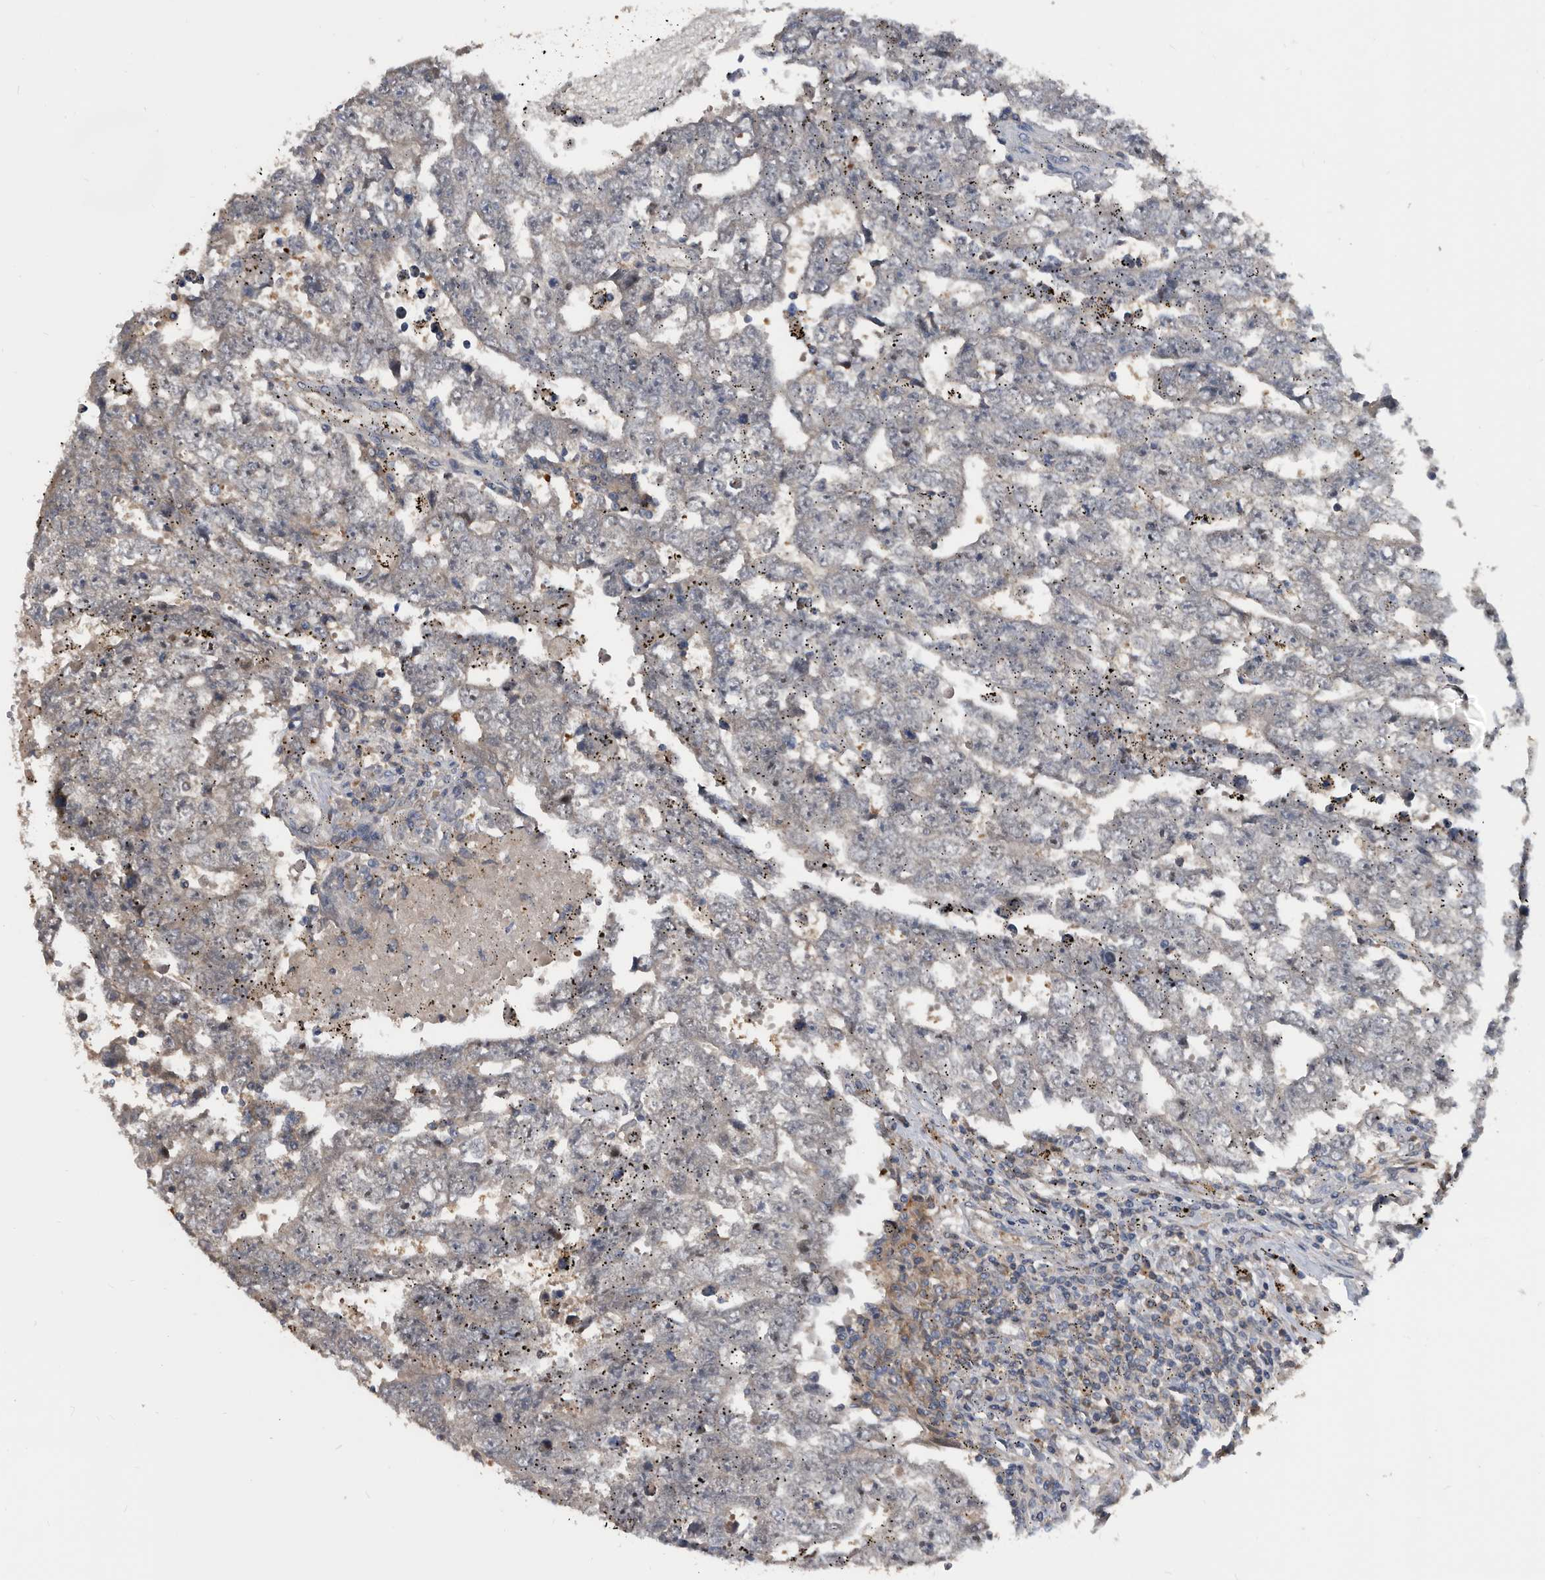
{"staining": {"intensity": "weak", "quantity": "<25%", "location": "cytoplasmic/membranous"}, "tissue": "testis cancer", "cell_type": "Tumor cells", "image_type": "cancer", "snomed": [{"axis": "morphology", "description": "Carcinoma, Embryonal, NOS"}, {"axis": "topography", "description": "Testis"}], "caption": "DAB (3,3'-diaminobenzidine) immunohistochemical staining of human testis cancer (embryonal carcinoma) displays no significant expression in tumor cells.", "gene": "APEH", "patient": {"sex": "male", "age": 25}}